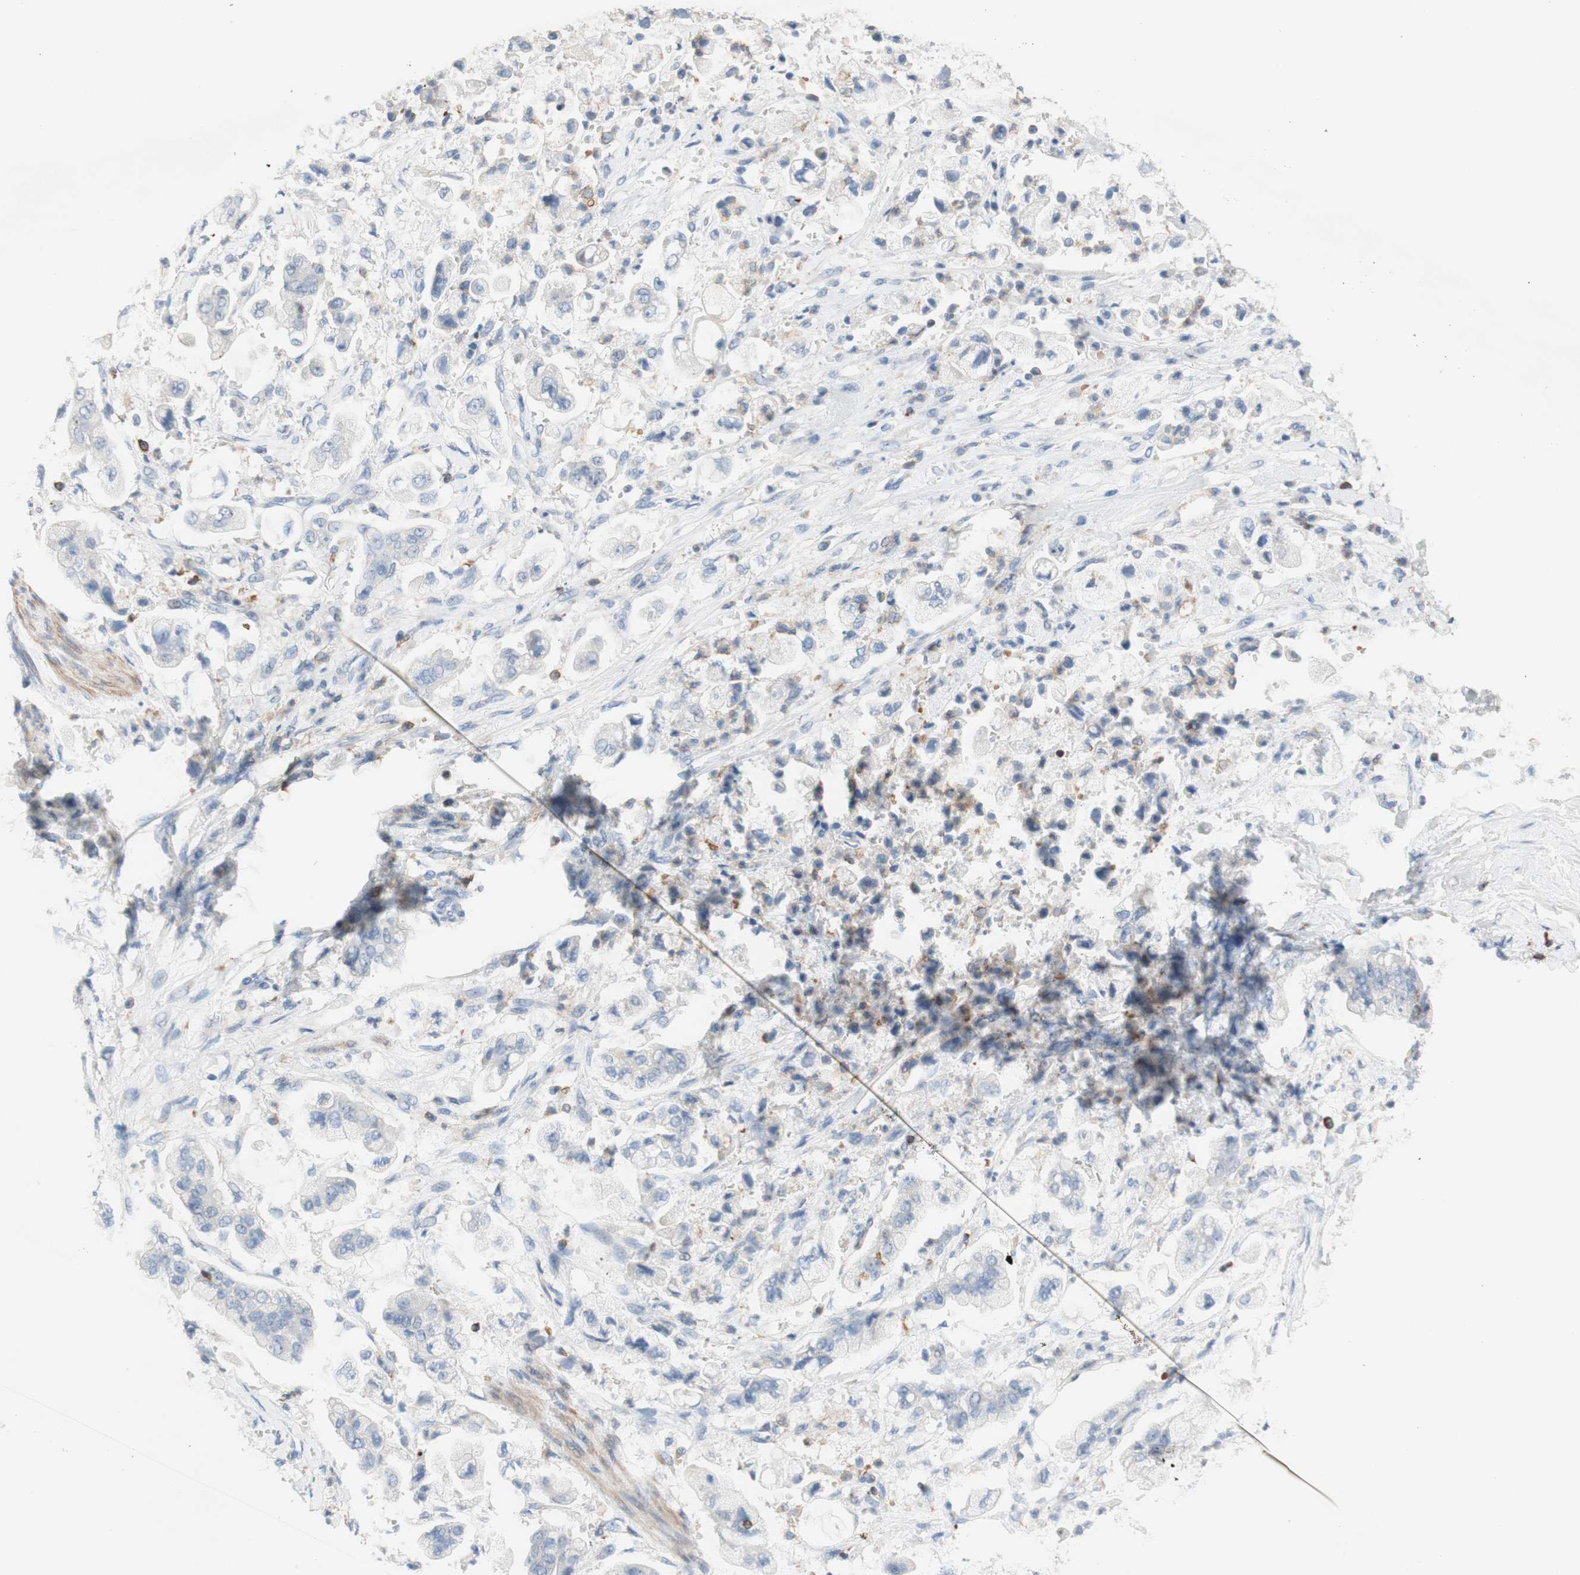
{"staining": {"intensity": "negative", "quantity": "none", "location": "none"}, "tissue": "stomach cancer", "cell_type": "Tumor cells", "image_type": "cancer", "snomed": [{"axis": "morphology", "description": "Adenocarcinoma, NOS"}, {"axis": "topography", "description": "Stomach"}], "caption": "IHC photomicrograph of neoplastic tissue: stomach adenocarcinoma stained with DAB reveals no significant protein positivity in tumor cells.", "gene": "SPINK6", "patient": {"sex": "male", "age": 62}}